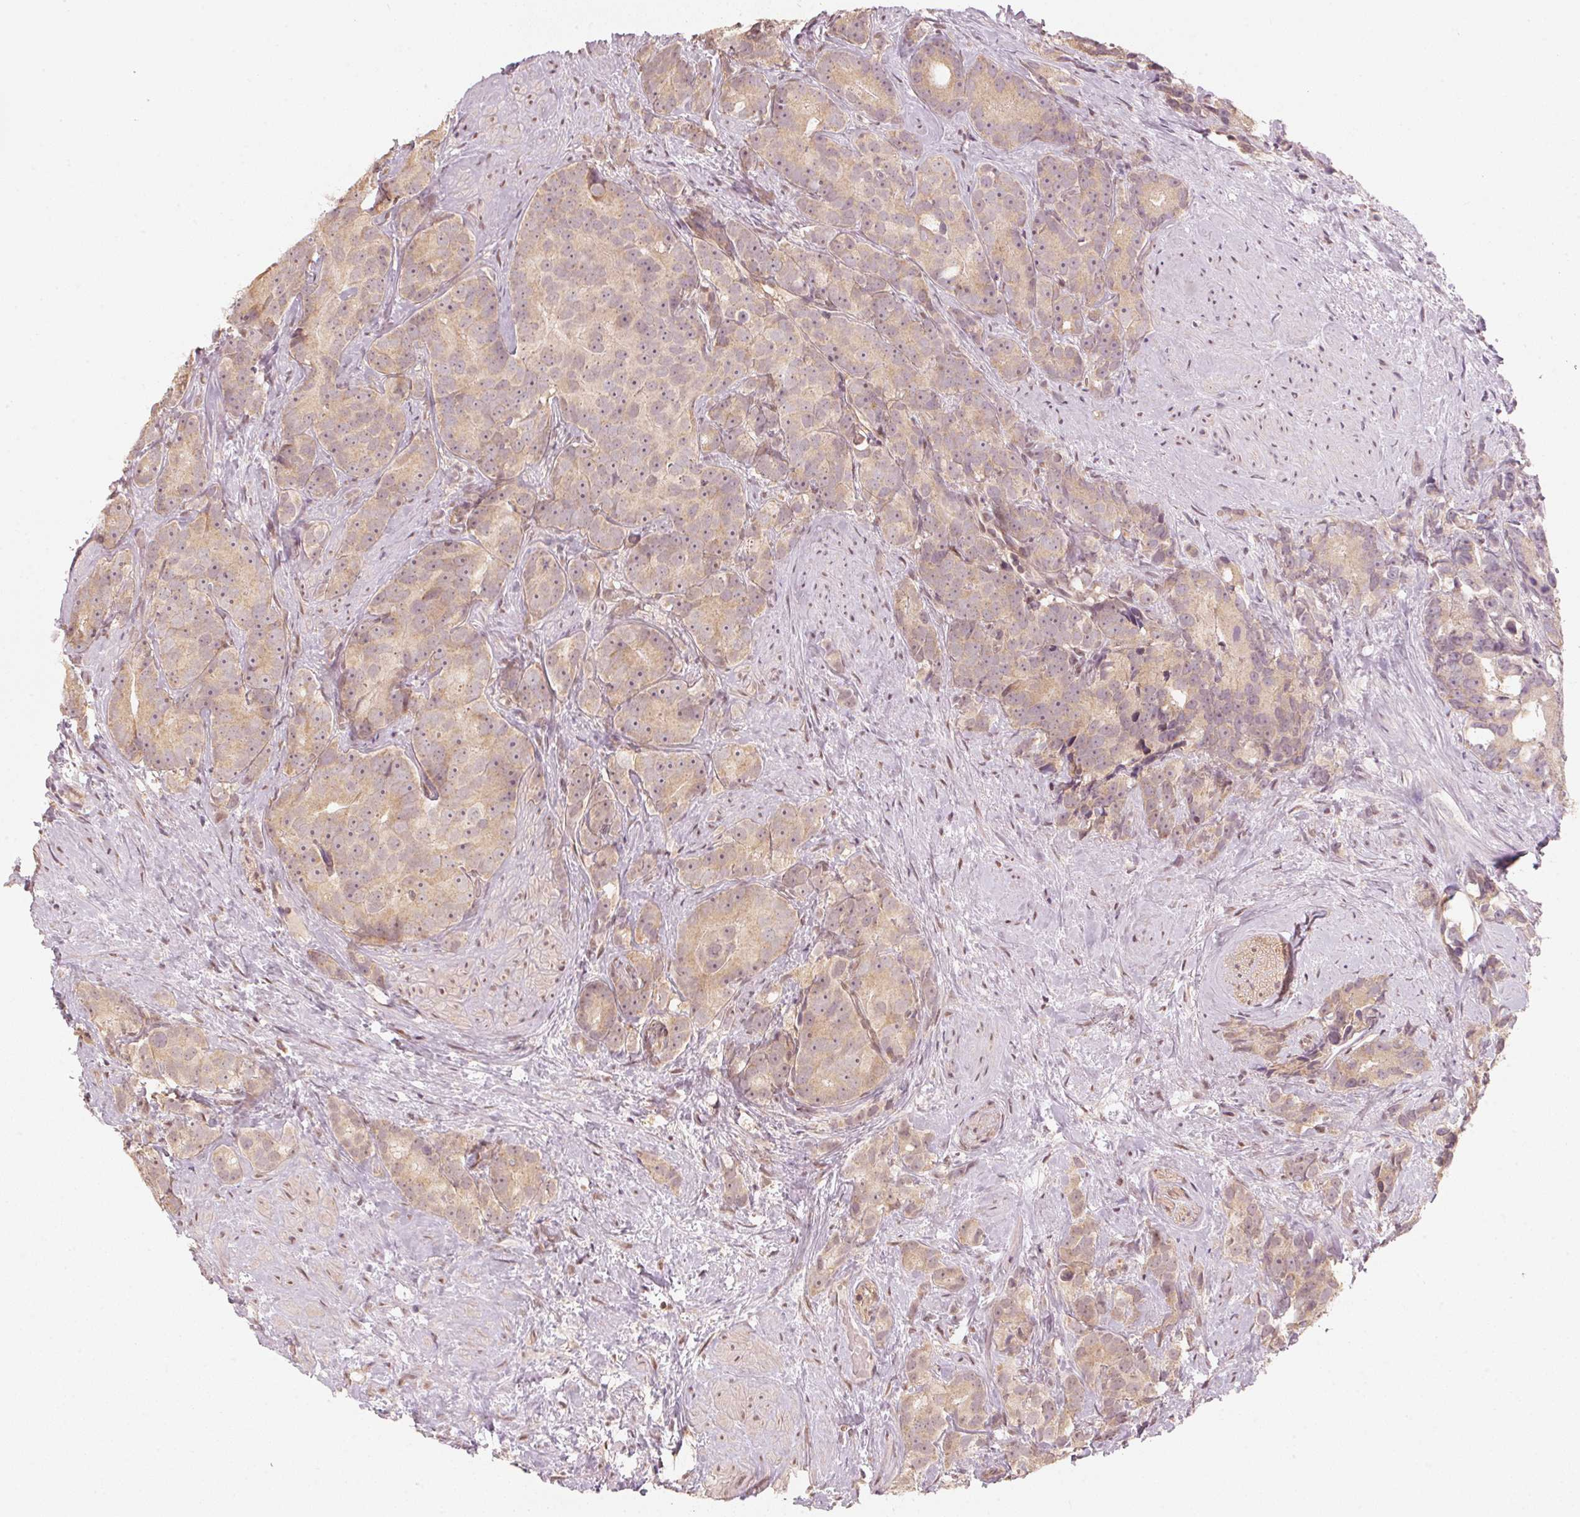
{"staining": {"intensity": "weak", "quantity": ">75%", "location": "cytoplasmic/membranous"}, "tissue": "prostate cancer", "cell_type": "Tumor cells", "image_type": "cancer", "snomed": [{"axis": "morphology", "description": "Adenocarcinoma, High grade"}, {"axis": "topography", "description": "Prostate"}], "caption": "Weak cytoplasmic/membranous positivity is appreciated in approximately >75% of tumor cells in prostate cancer (high-grade adenocarcinoma).", "gene": "C2orf73", "patient": {"sex": "male", "age": 90}}